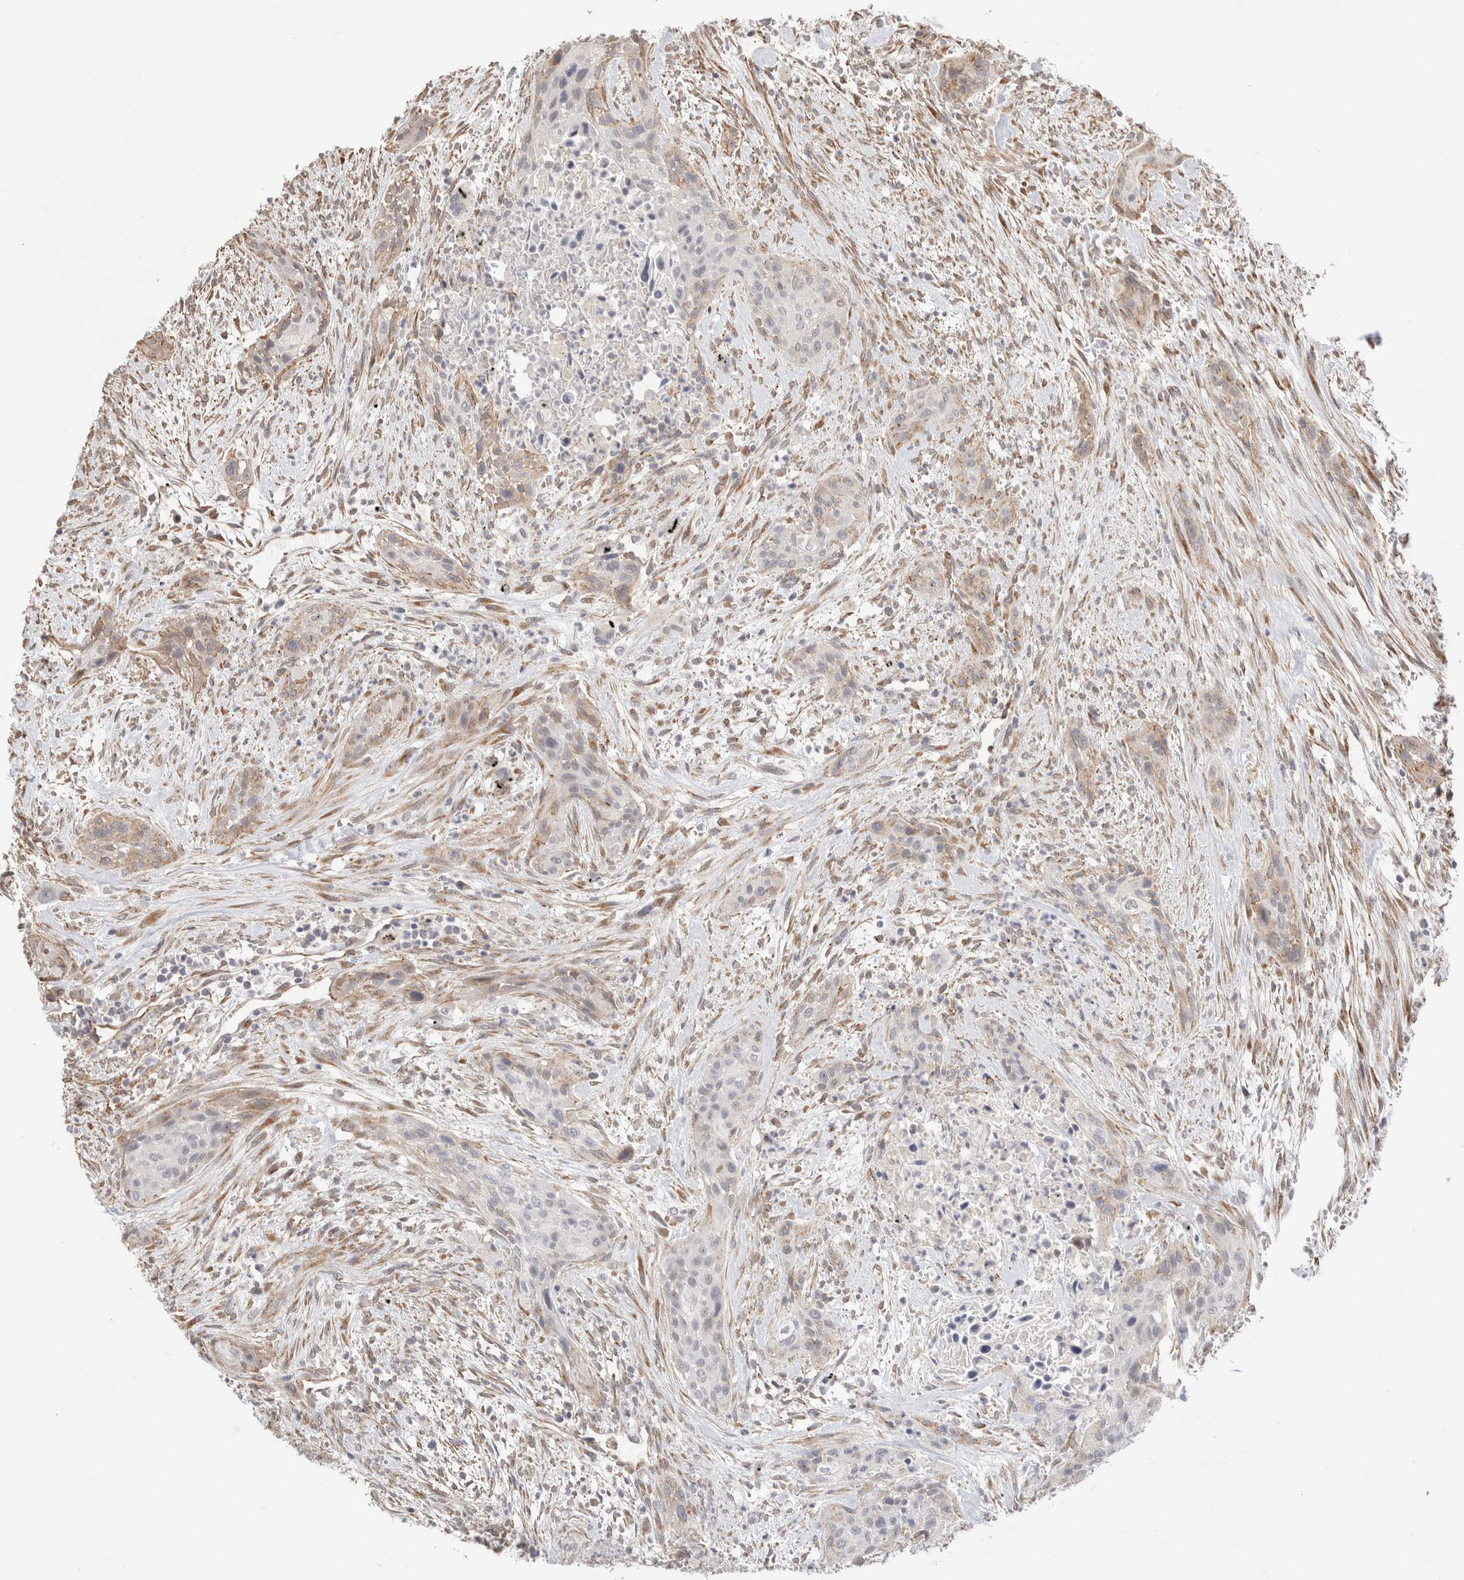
{"staining": {"intensity": "weak", "quantity": "25%-75%", "location": "cytoplasmic/membranous"}, "tissue": "urothelial cancer", "cell_type": "Tumor cells", "image_type": "cancer", "snomed": [{"axis": "morphology", "description": "Urothelial carcinoma, High grade"}, {"axis": "topography", "description": "Urinary bladder"}], "caption": "Immunohistochemical staining of human urothelial cancer reveals low levels of weak cytoplasmic/membranous protein expression in approximately 25%-75% of tumor cells.", "gene": "CAAP1", "patient": {"sex": "male", "age": 35}}